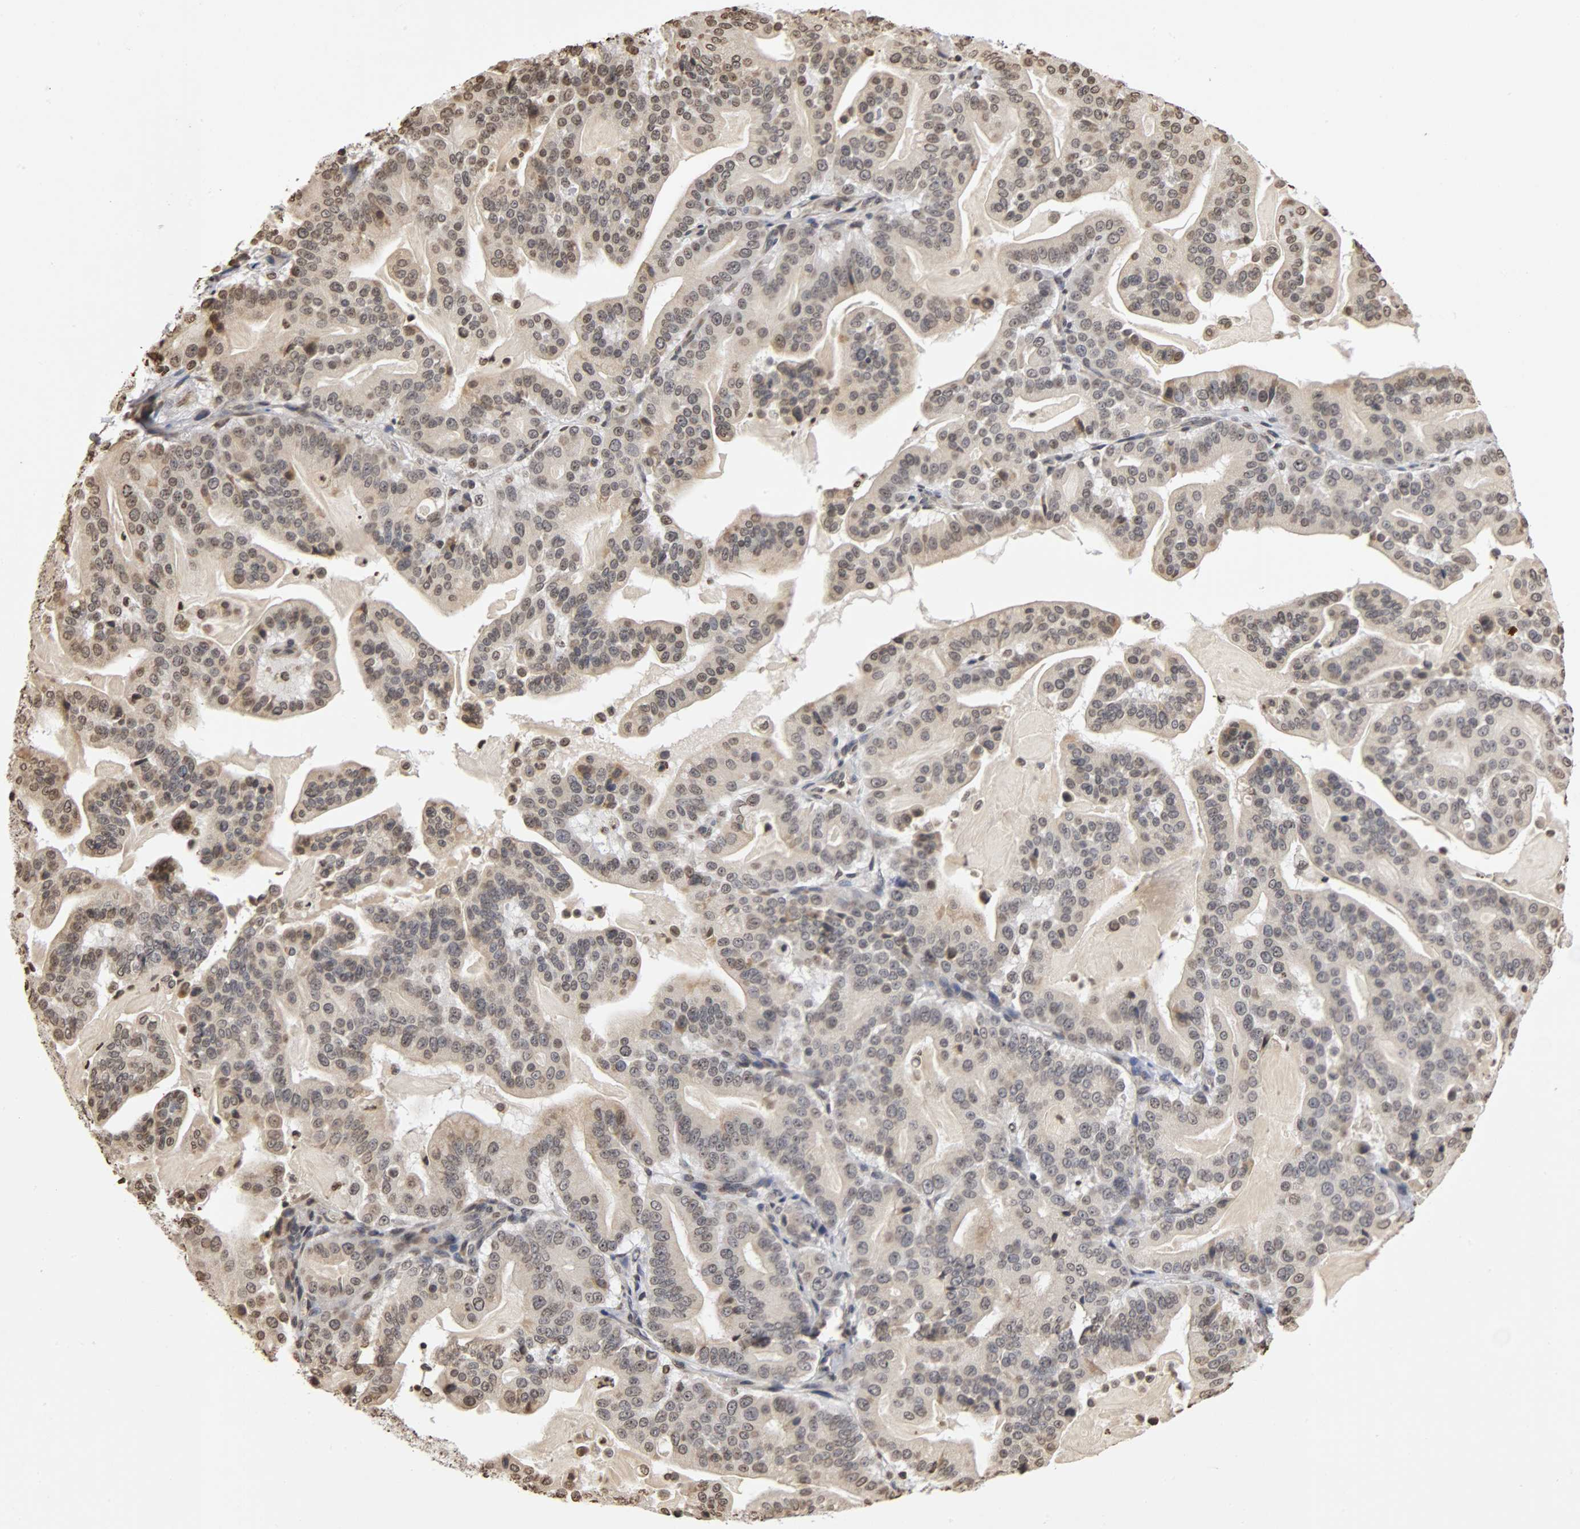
{"staining": {"intensity": "weak", "quantity": "<25%", "location": "cytoplasmic/membranous,nuclear"}, "tissue": "pancreatic cancer", "cell_type": "Tumor cells", "image_type": "cancer", "snomed": [{"axis": "morphology", "description": "Adenocarcinoma, NOS"}, {"axis": "topography", "description": "Pancreas"}], "caption": "Immunohistochemistry (IHC) histopathology image of neoplastic tissue: human pancreatic adenocarcinoma stained with DAB shows no significant protein positivity in tumor cells. (DAB (3,3'-diaminobenzidine) immunohistochemistry (IHC) with hematoxylin counter stain).", "gene": "ERCC2", "patient": {"sex": "male", "age": 63}}